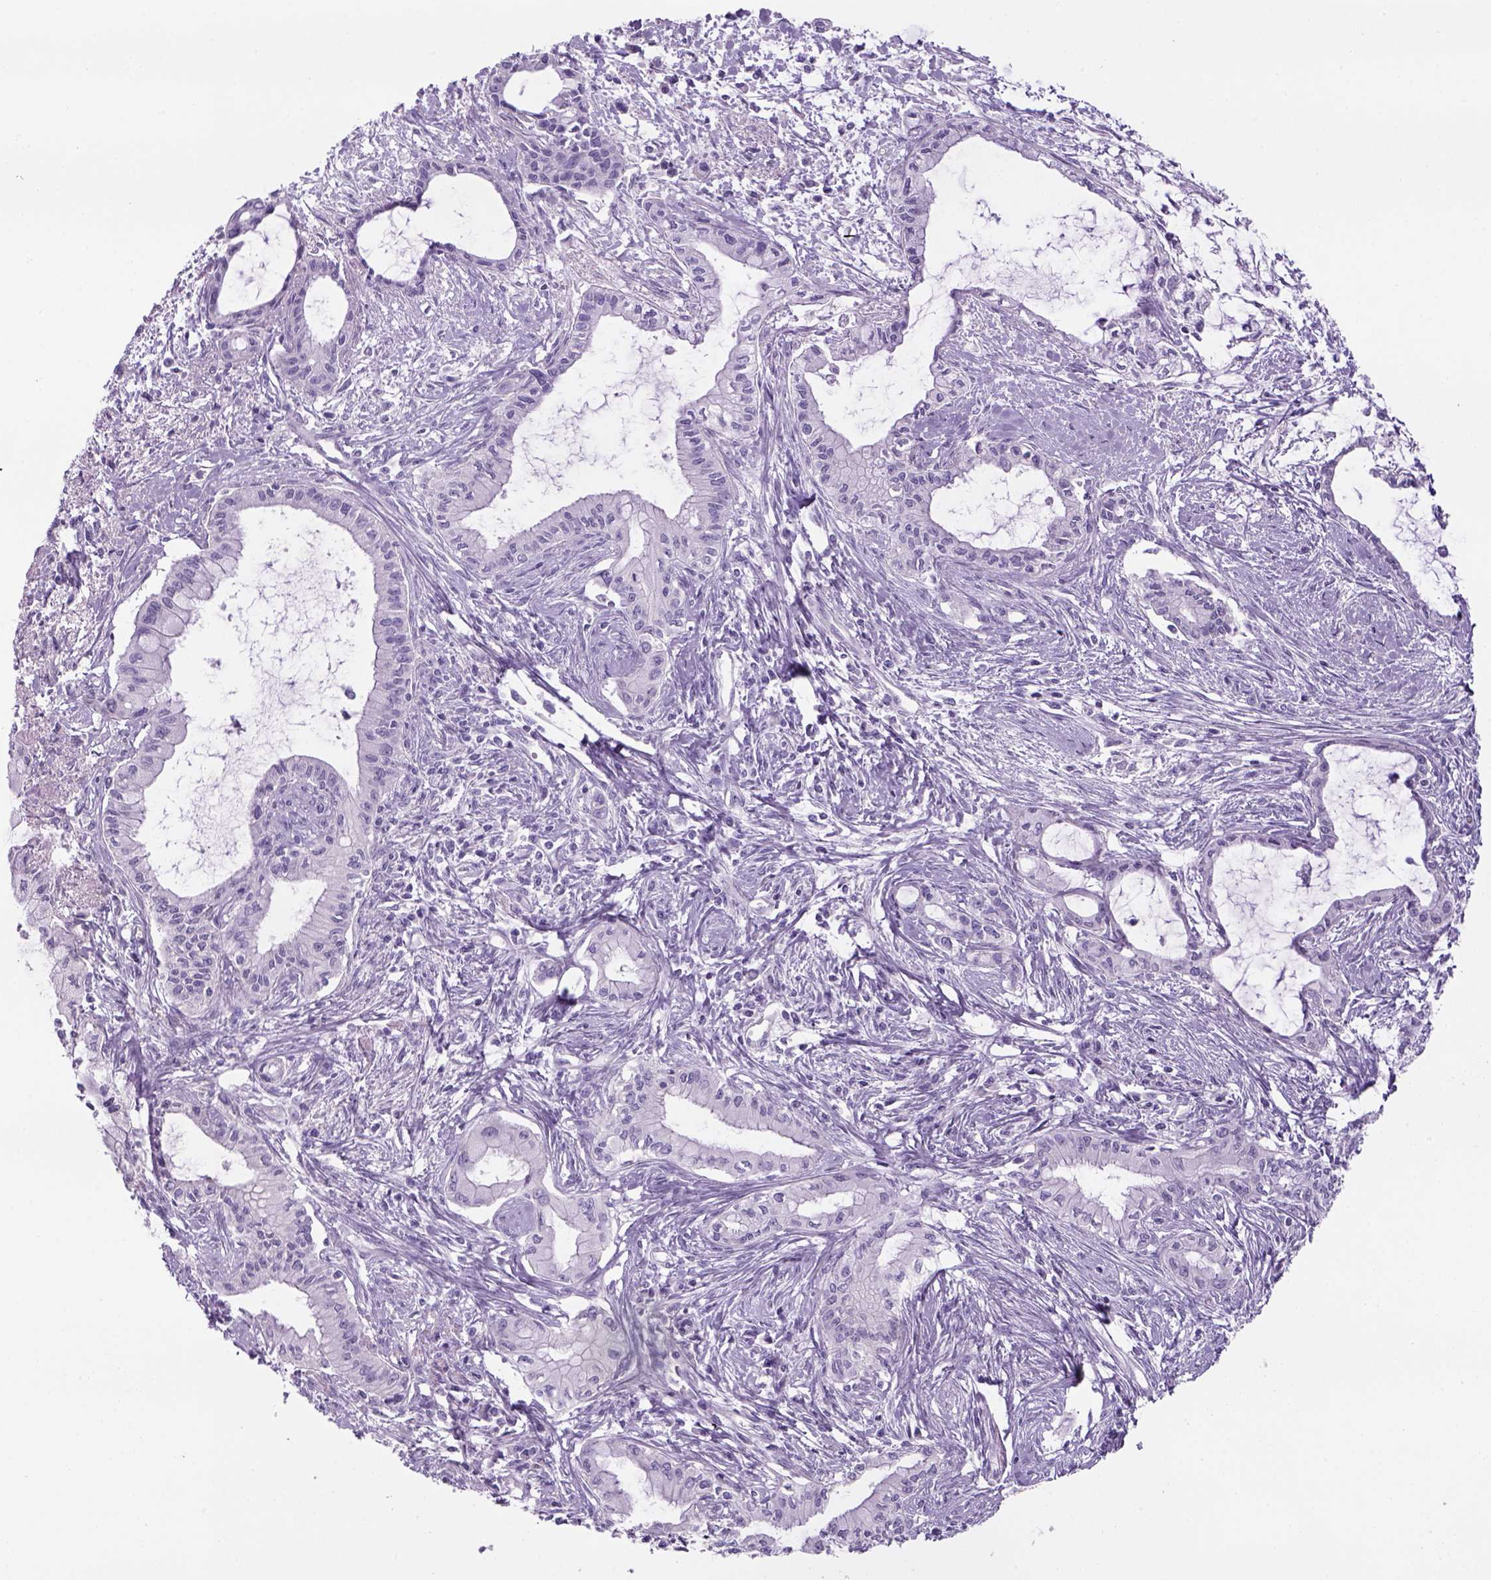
{"staining": {"intensity": "negative", "quantity": "none", "location": "none"}, "tissue": "pancreatic cancer", "cell_type": "Tumor cells", "image_type": "cancer", "snomed": [{"axis": "morphology", "description": "Adenocarcinoma, NOS"}, {"axis": "topography", "description": "Pancreas"}], "caption": "Immunohistochemistry micrograph of pancreatic adenocarcinoma stained for a protein (brown), which reveals no expression in tumor cells.", "gene": "TENM4", "patient": {"sex": "male", "age": 48}}